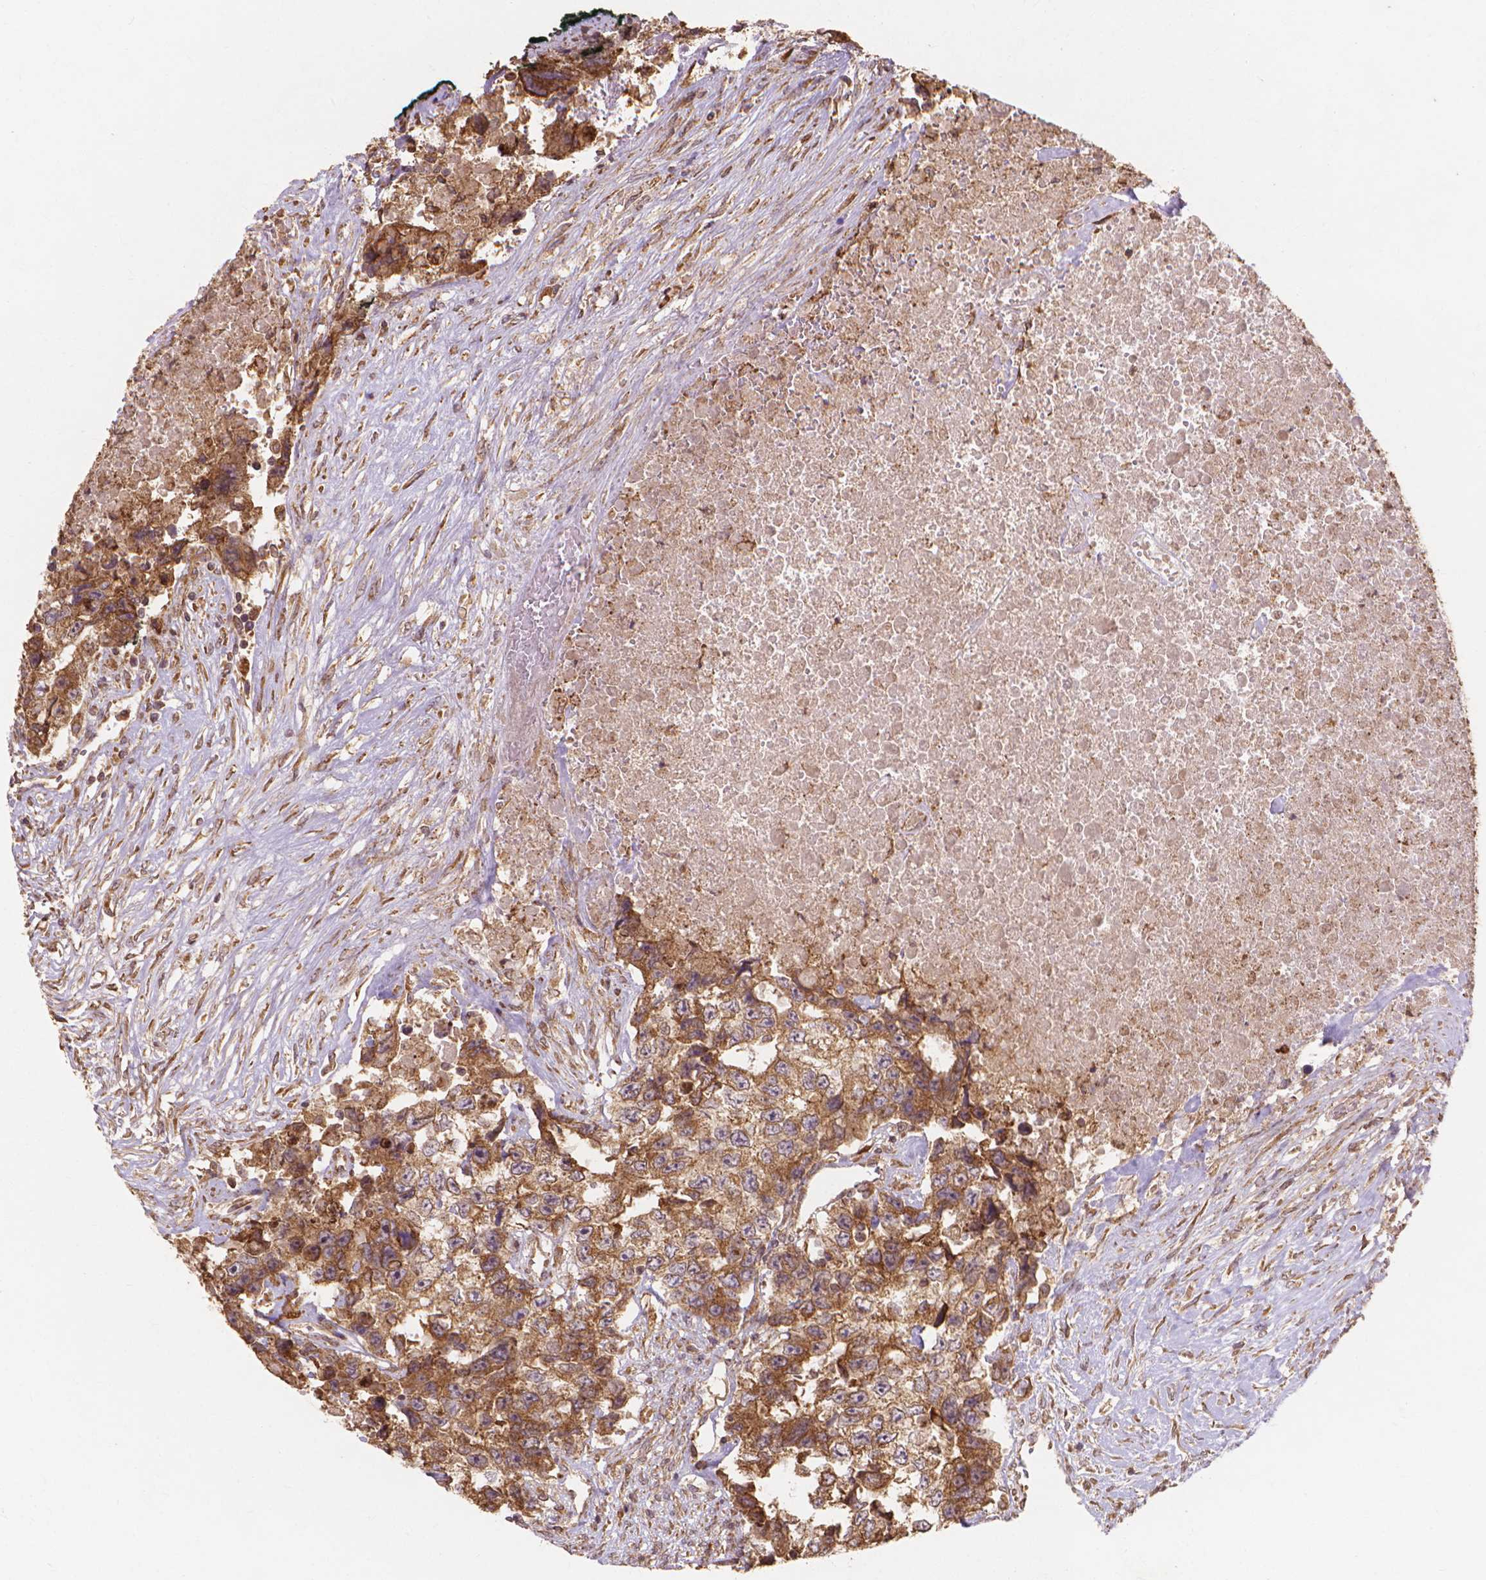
{"staining": {"intensity": "moderate", "quantity": ">75%", "location": "cytoplasmic/membranous"}, "tissue": "testis cancer", "cell_type": "Tumor cells", "image_type": "cancer", "snomed": [{"axis": "morphology", "description": "Carcinoma, Embryonal, NOS"}, {"axis": "topography", "description": "Testis"}], "caption": "Immunohistochemistry (IHC) (DAB) staining of human testis cancer exhibits moderate cytoplasmic/membranous protein staining in approximately >75% of tumor cells. The staining is performed using DAB (3,3'-diaminobenzidine) brown chromogen to label protein expression. The nuclei are counter-stained blue using hematoxylin.", "gene": "TAB2", "patient": {"sex": "male", "age": 24}}